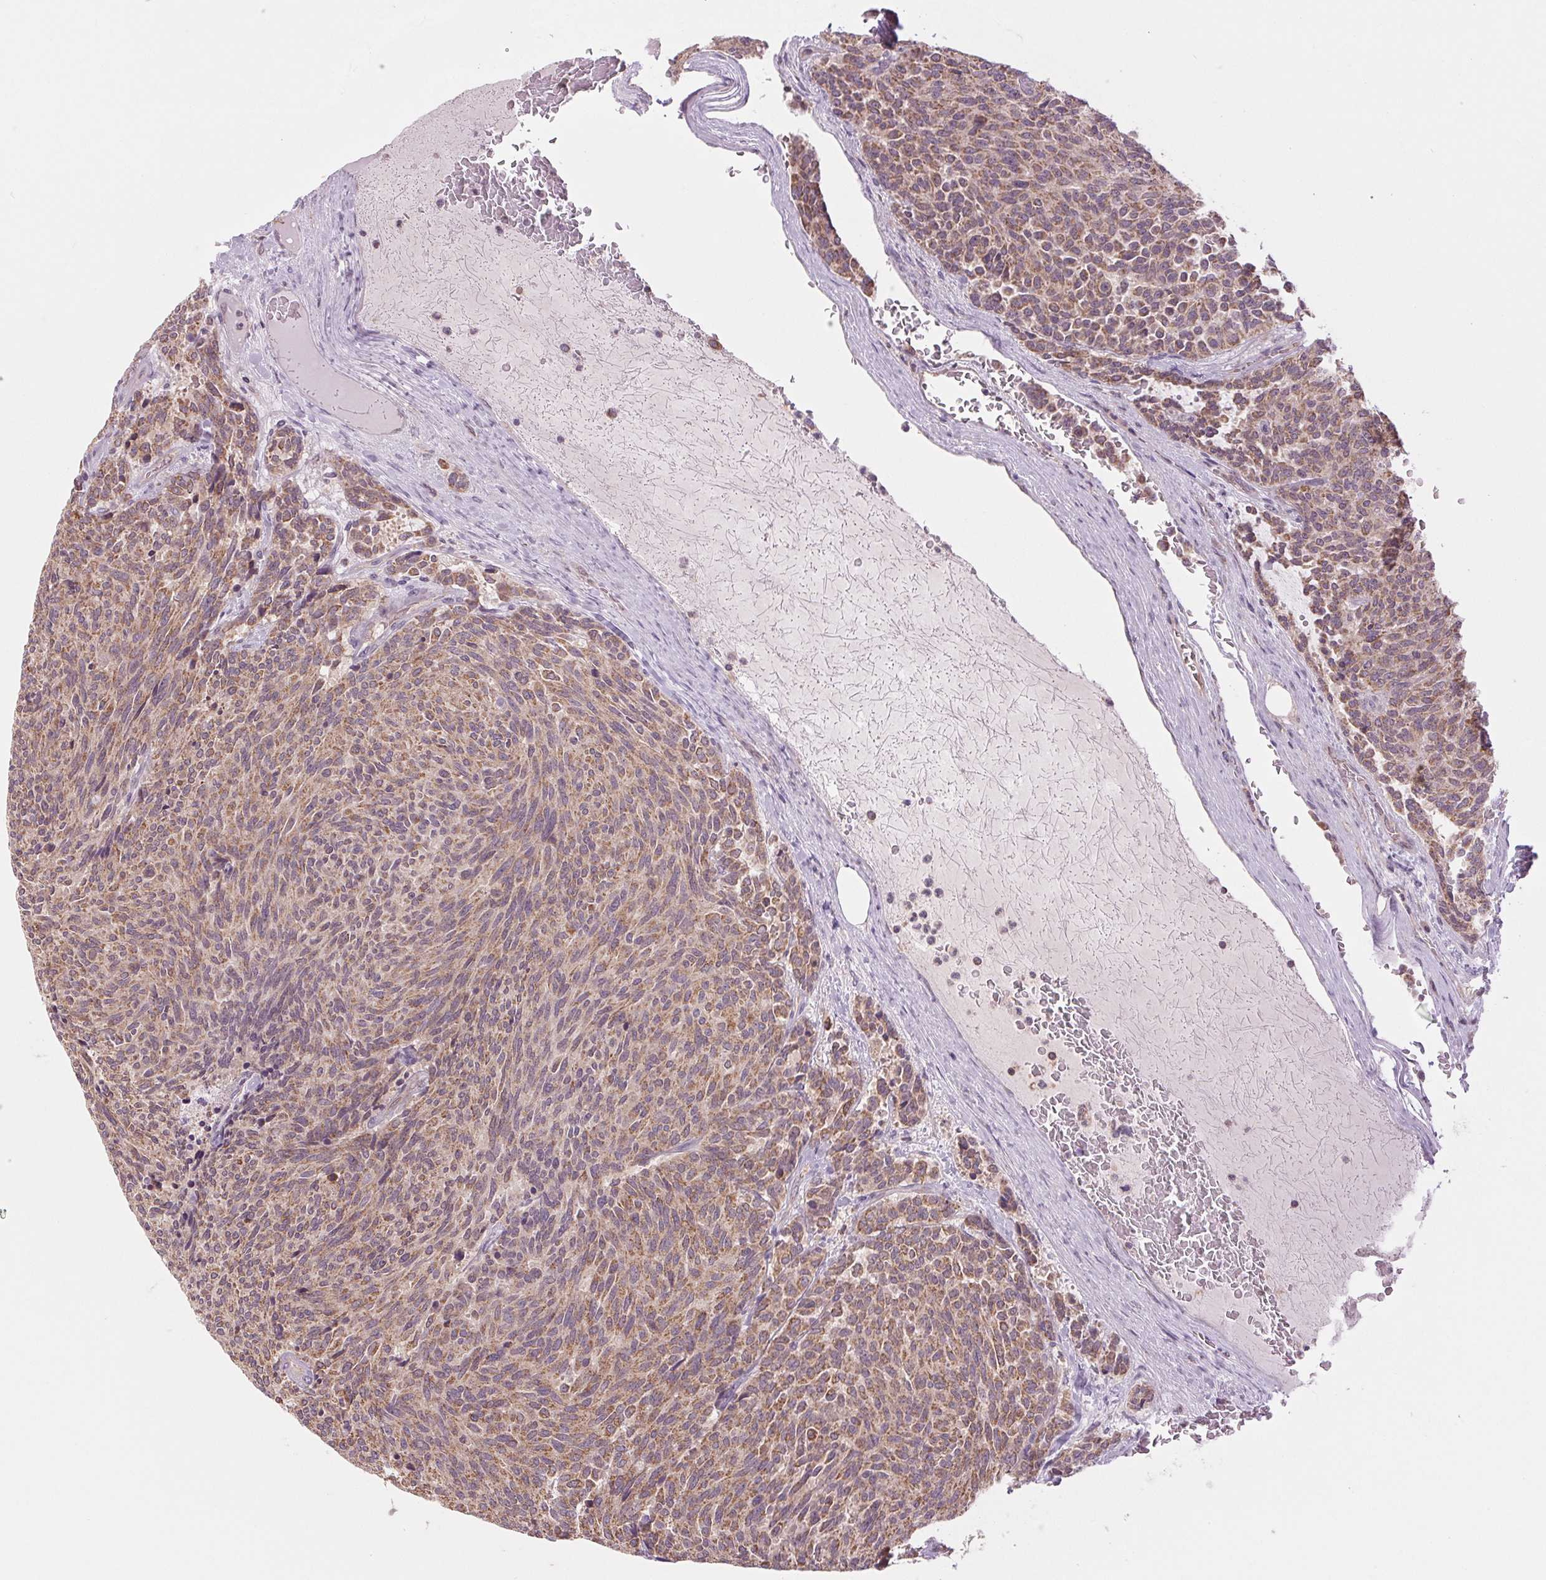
{"staining": {"intensity": "weak", "quantity": ">75%", "location": "cytoplasmic/membranous"}, "tissue": "carcinoid", "cell_type": "Tumor cells", "image_type": "cancer", "snomed": [{"axis": "morphology", "description": "Carcinoid, malignant, NOS"}, {"axis": "topography", "description": "Pancreas"}], "caption": "Carcinoid stained with a brown dye shows weak cytoplasmic/membranous positive staining in approximately >75% of tumor cells.", "gene": "MAP3K5", "patient": {"sex": "female", "age": 54}}